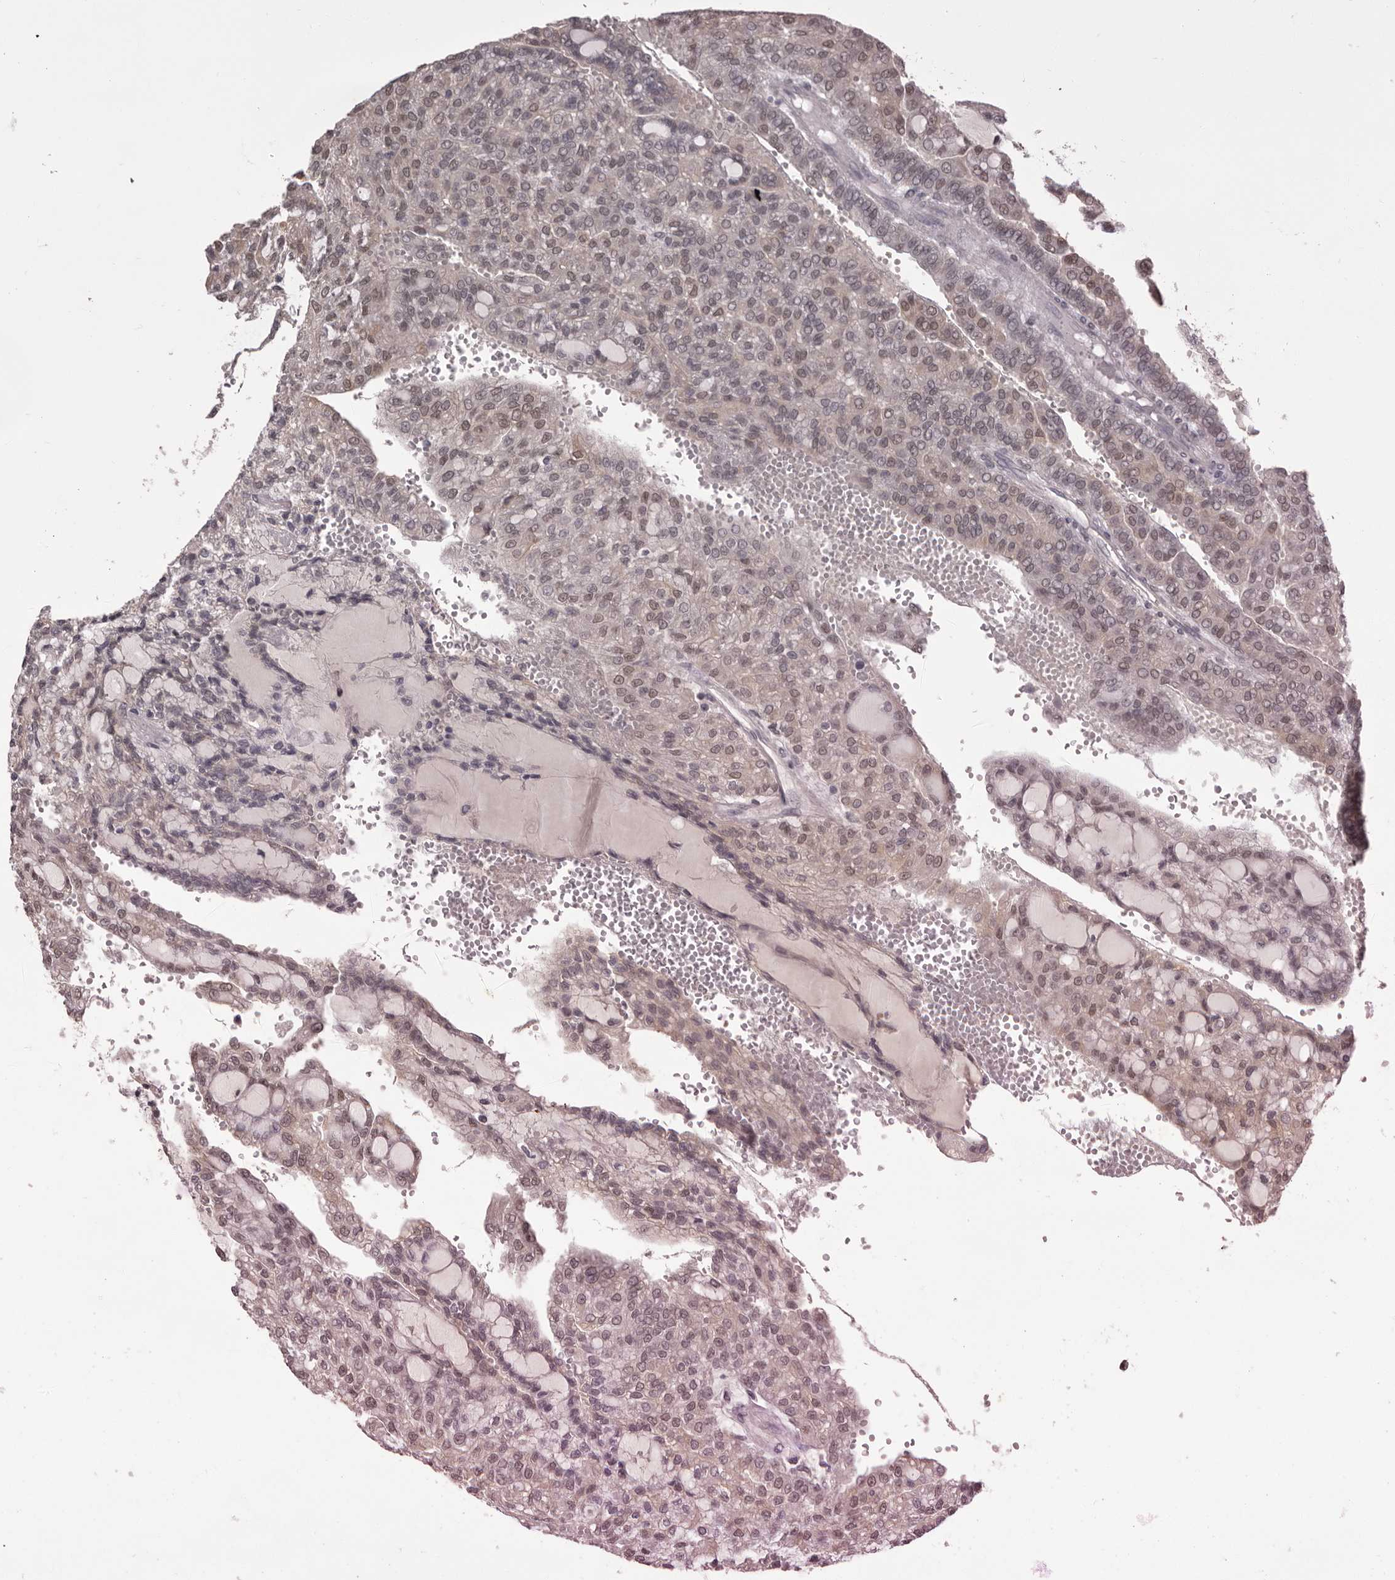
{"staining": {"intensity": "weak", "quantity": "25%-75%", "location": "cytoplasmic/membranous,nuclear"}, "tissue": "renal cancer", "cell_type": "Tumor cells", "image_type": "cancer", "snomed": [{"axis": "morphology", "description": "Adenocarcinoma, NOS"}, {"axis": "topography", "description": "Kidney"}], "caption": "Renal adenocarcinoma stained with immunohistochemistry displays weak cytoplasmic/membranous and nuclear expression in about 25%-75% of tumor cells.", "gene": "MDH1", "patient": {"sex": "male", "age": 63}}